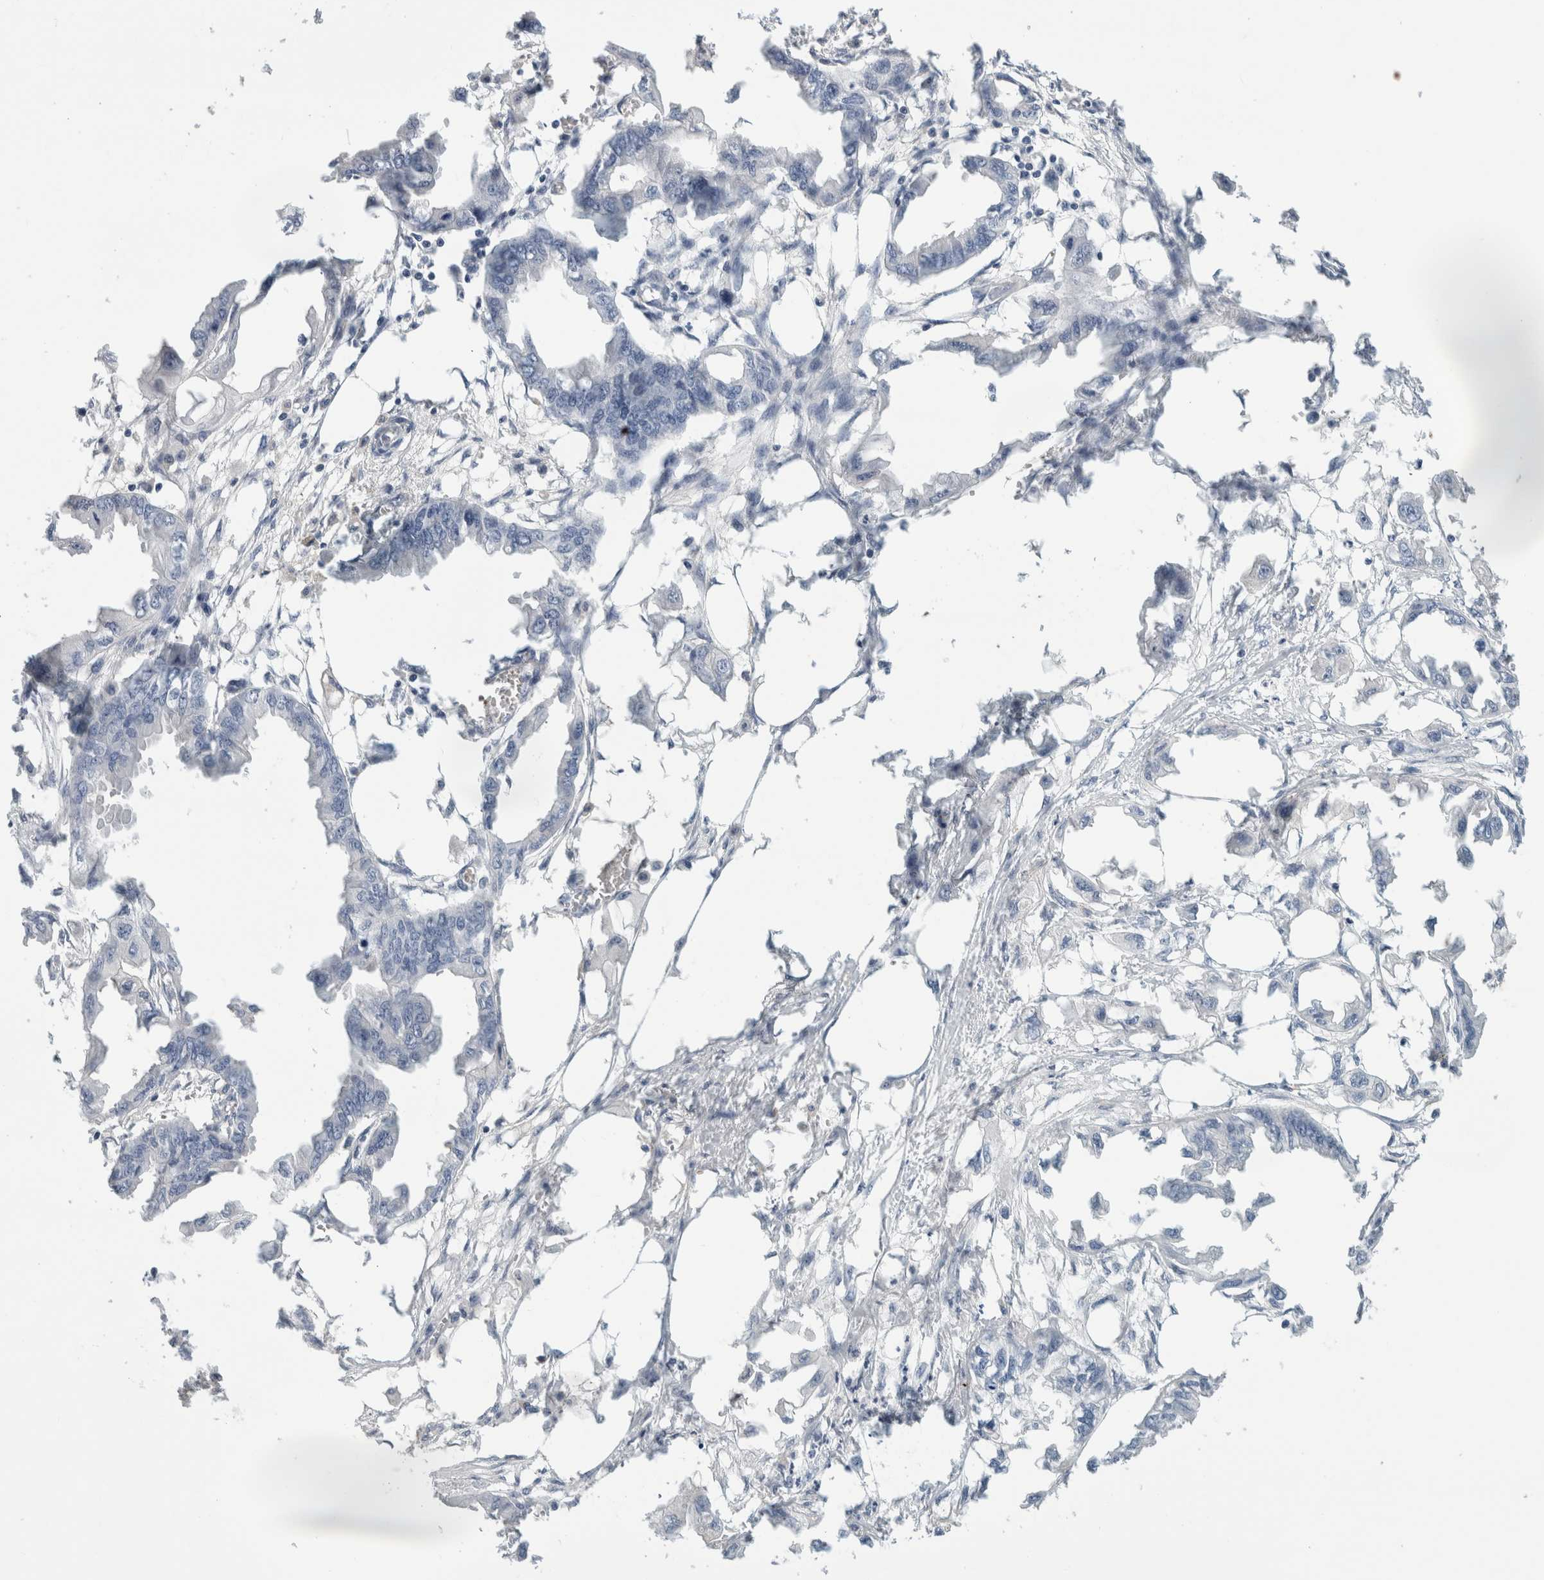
{"staining": {"intensity": "negative", "quantity": "none", "location": "none"}, "tissue": "endometrial cancer", "cell_type": "Tumor cells", "image_type": "cancer", "snomed": [{"axis": "morphology", "description": "Adenocarcinoma, NOS"}, {"axis": "morphology", "description": "Adenocarcinoma, metastatic, NOS"}, {"axis": "topography", "description": "Adipose tissue"}, {"axis": "topography", "description": "Endometrium"}], "caption": "An image of human endometrial cancer is negative for staining in tumor cells.", "gene": "CA1", "patient": {"sex": "female", "age": 67}}